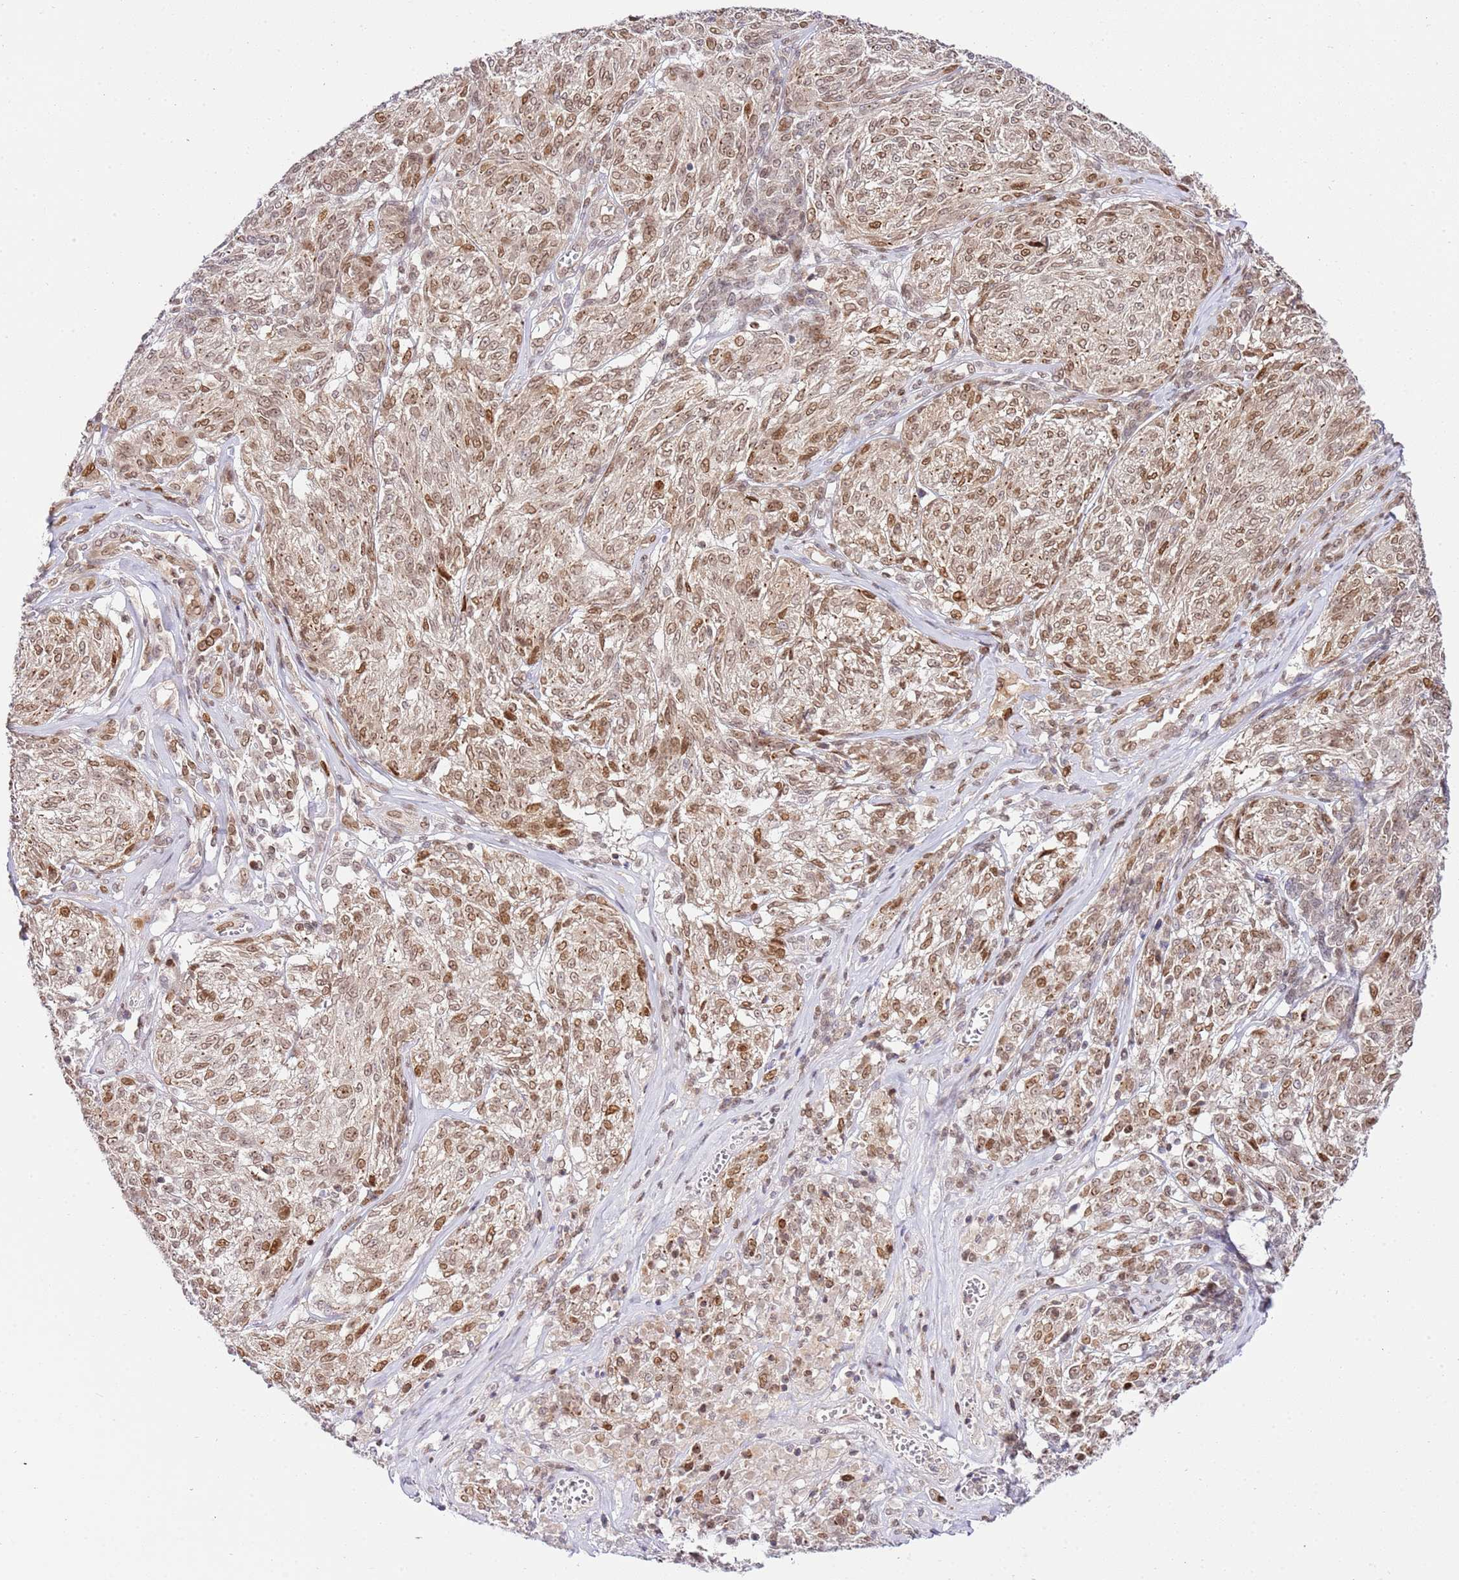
{"staining": {"intensity": "moderate", "quantity": ">75%", "location": "nuclear"}, "tissue": "melanoma", "cell_type": "Tumor cells", "image_type": "cancer", "snomed": [{"axis": "morphology", "description": "Malignant melanoma, NOS"}, {"axis": "topography", "description": "Skin"}], "caption": "Melanoma tissue reveals moderate nuclear positivity in about >75% of tumor cells, visualized by immunohistochemistry. The staining was performed using DAB, with brown indicating positive protein expression. Nuclei are stained blue with hematoxylin.", "gene": "TRIM37", "patient": {"sex": "female", "age": 63}}